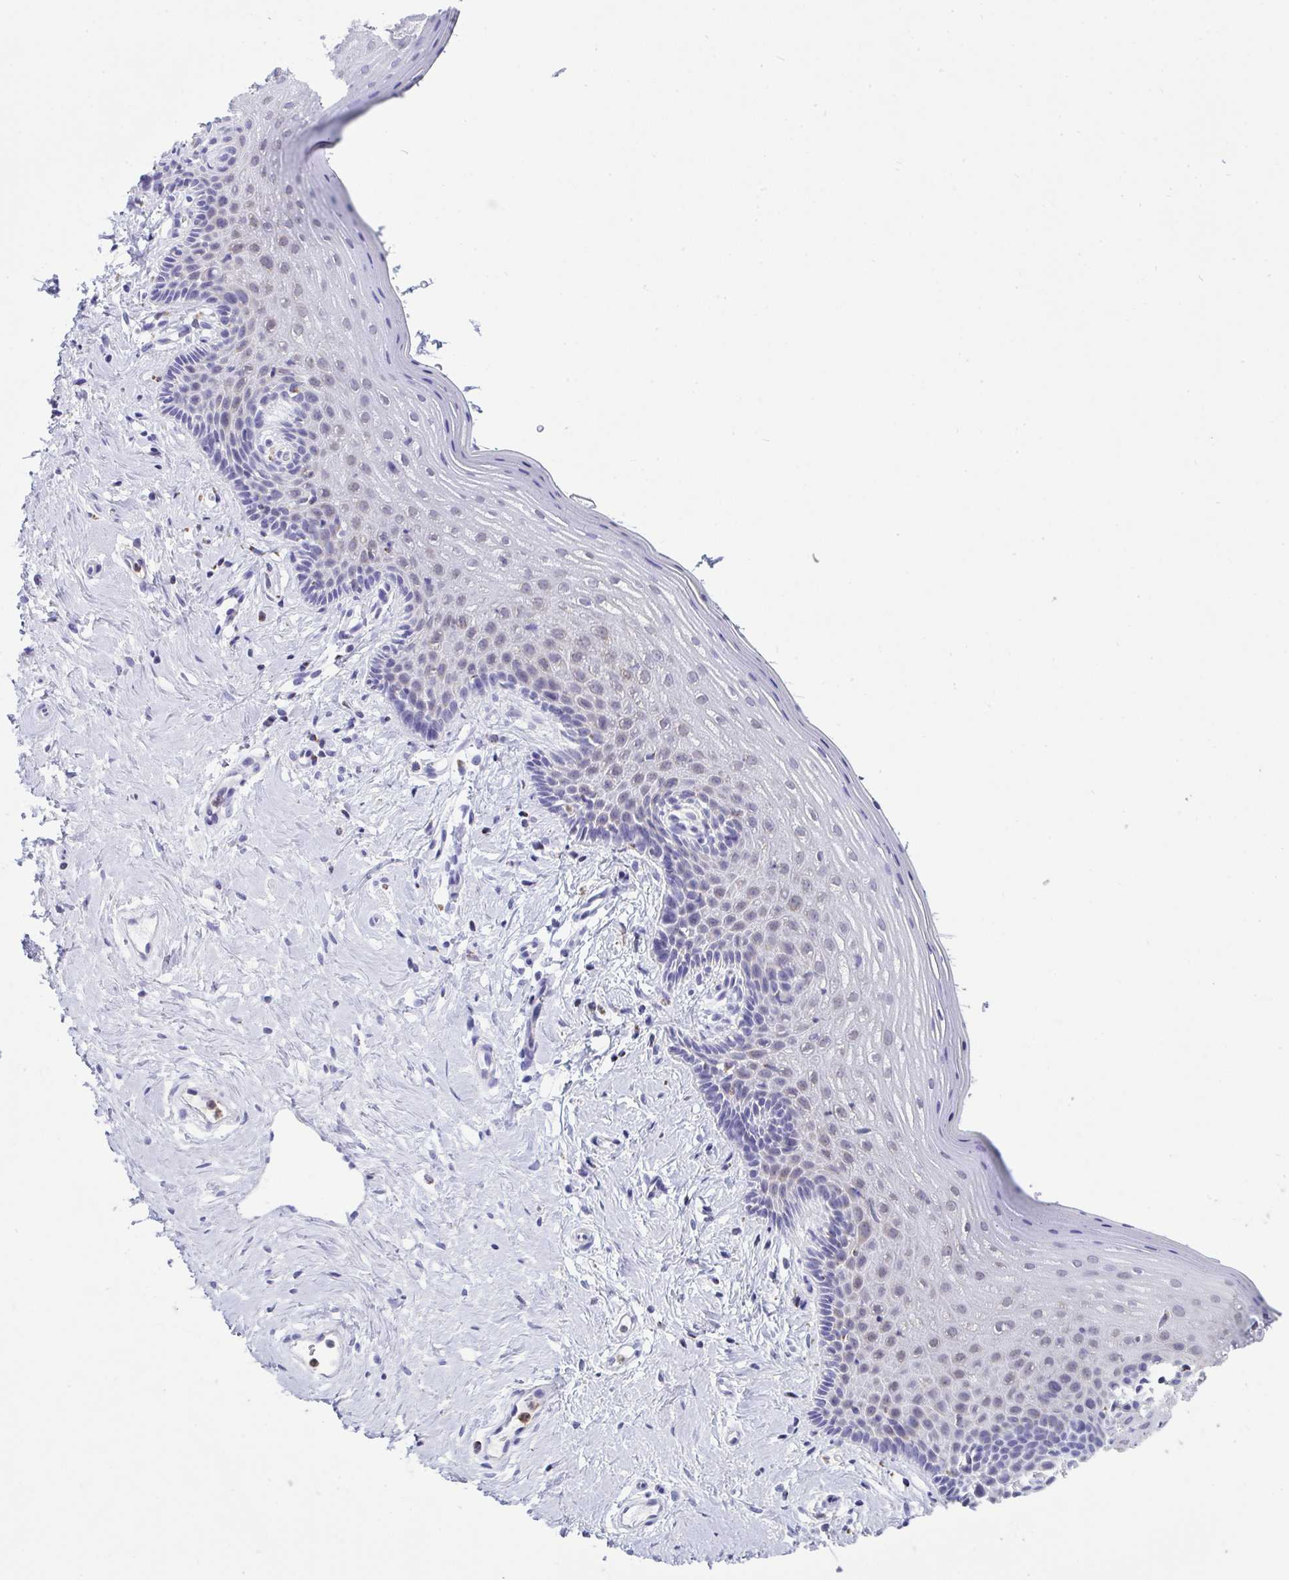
{"staining": {"intensity": "negative", "quantity": "none", "location": "none"}, "tissue": "vagina", "cell_type": "Squamous epithelial cells", "image_type": "normal", "snomed": [{"axis": "morphology", "description": "Normal tissue, NOS"}, {"axis": "topography", "description": "Vagina"}], "caption": "Immunohistochemical staining of normal human vagina demonstrates no significant positivity in squamous epithelial cells.", "gene": "PLA2G12B", "patient": {"sex": "female", "age": 42}}